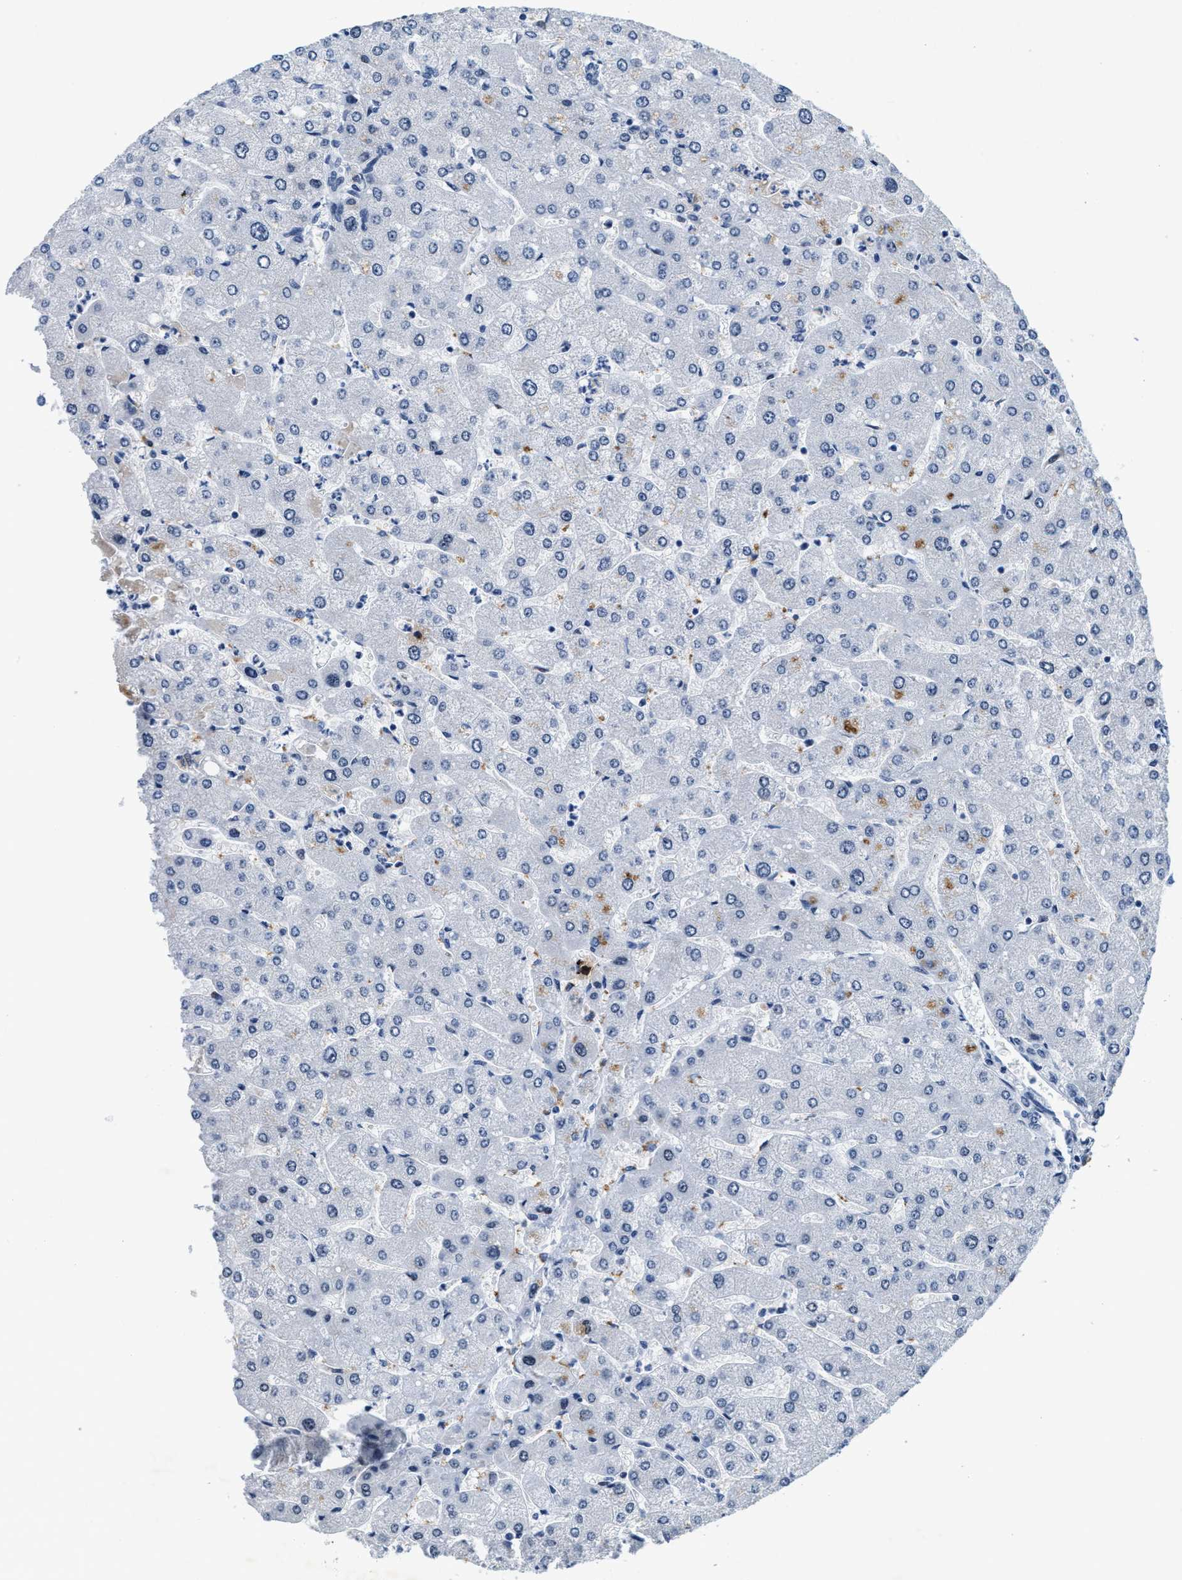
{"staining": {"intensity": "negative", "quantity": "none", "location": "none"}, "tissue": "liver", "cell_type": "Cholangiocytes", "image_type": "normal", "snomed": [{"axis": "morphology", "description": "Normal tissue, NOS"}, {"axis": "topography", "description": "Liver"}], "caption": "This histopathology image is of benign liver stained with immunohistochemistry (IHC) to label a protein in brown with the nuclei are counter-stained blue. There is no expression in cholangiocytes. Brightfield microscopy of immunohistochemistry stained with DAB (brown) and hematoxylin (blue), captured at high magnification.", "gene": "SETD1B", "patient": {"sex": "male", "age": 55}}